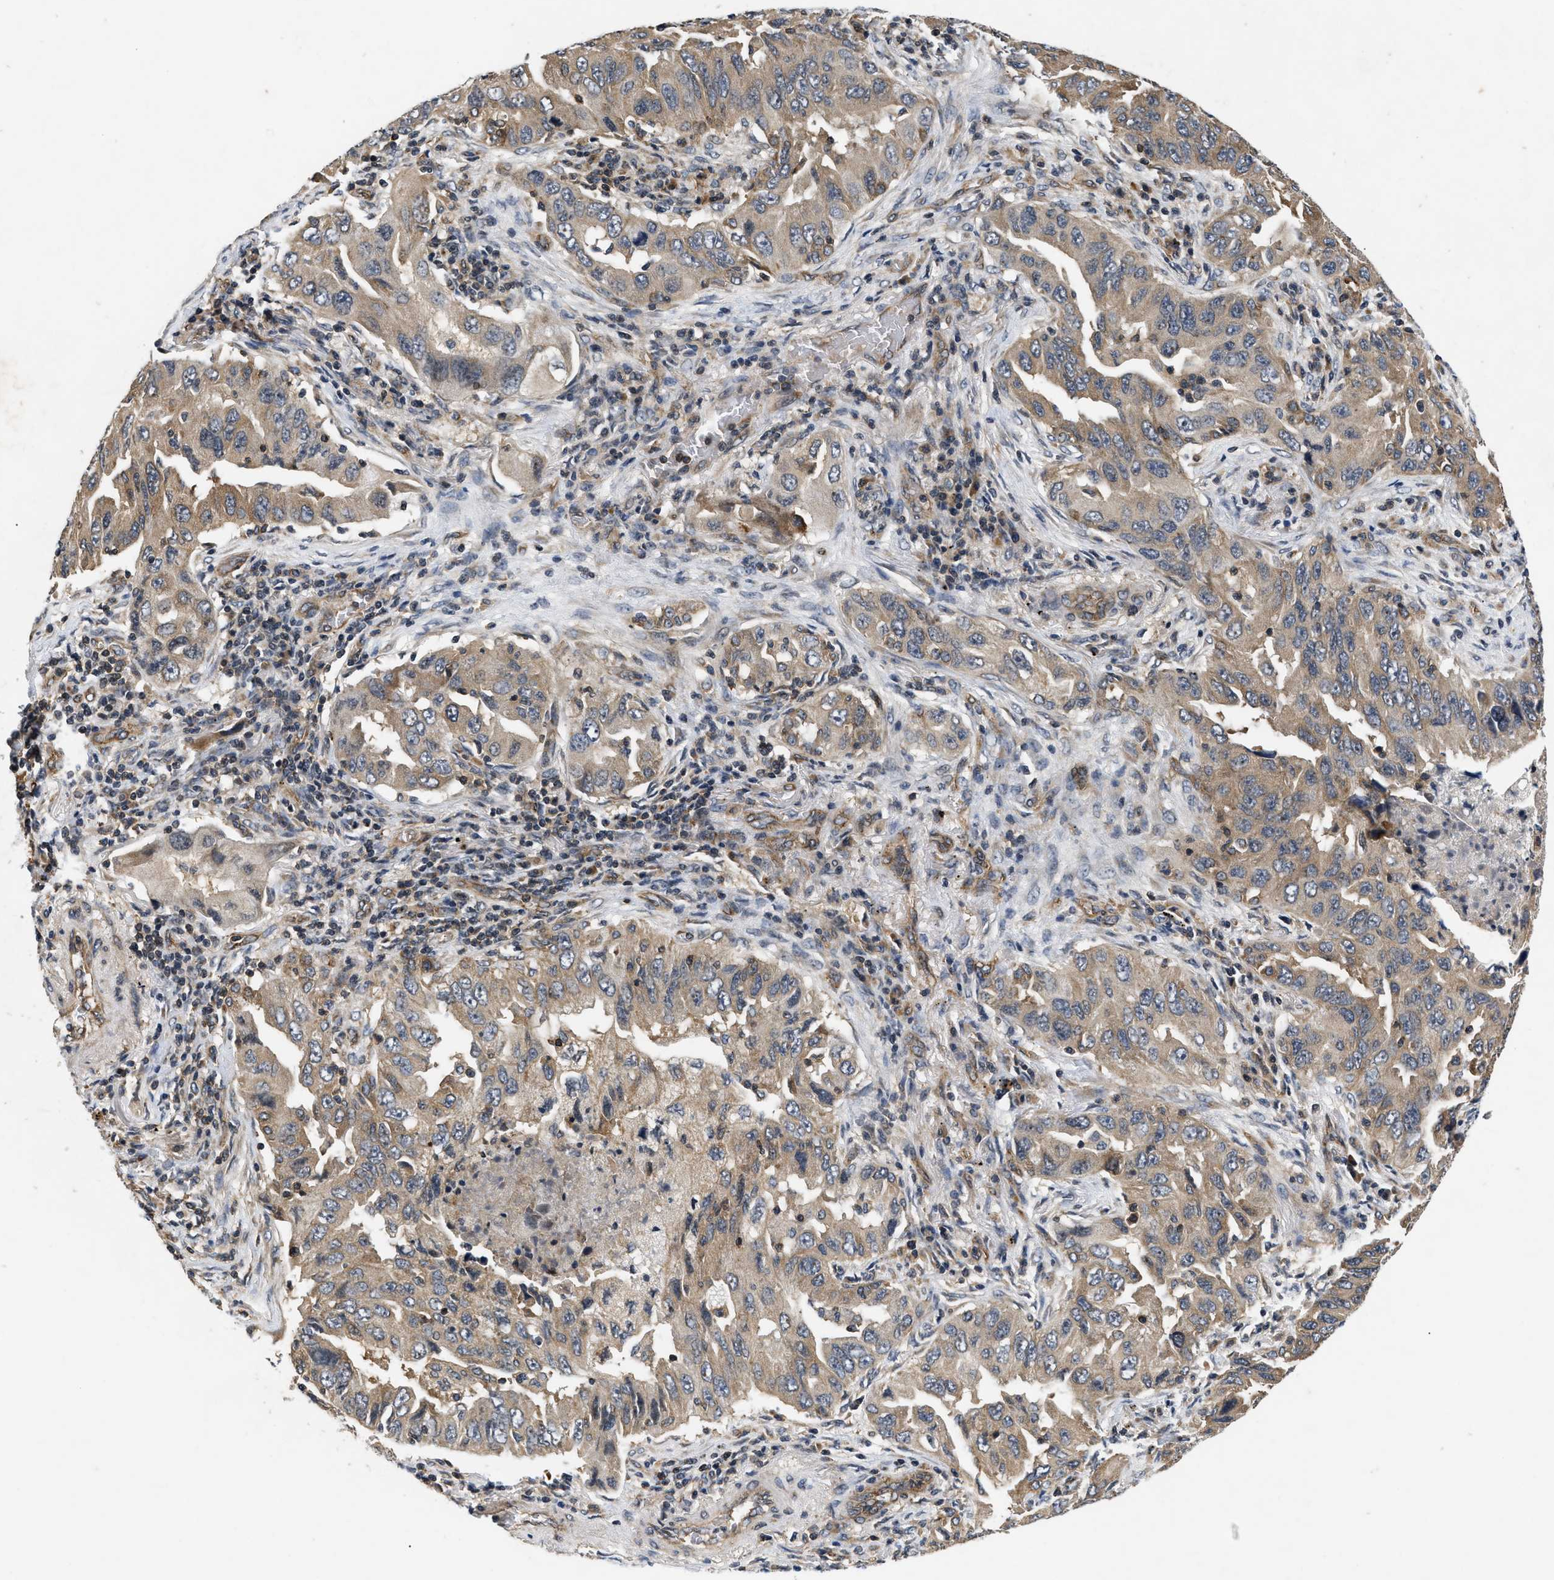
{"staining": {"intensity": "moderate", "quantity": ">75%", "location": "cytoplasmic/membranous"}, "tissue": "lung cancer", "cell_type": "Tumor cells", "image_type": "cancer", "snomed": [{"axis": "morphology", "description": "Adenocarcinoma, NOS"}, {"axis": "topography", "description": "Lung"}], "caption": "Moderate cytoplasmic/membranous protein expression is present in about >75% of tumor cells in adenocarcinoma (lung).", "gene": "HMGCR", "patient": {"sex": "female", "age": 65}}